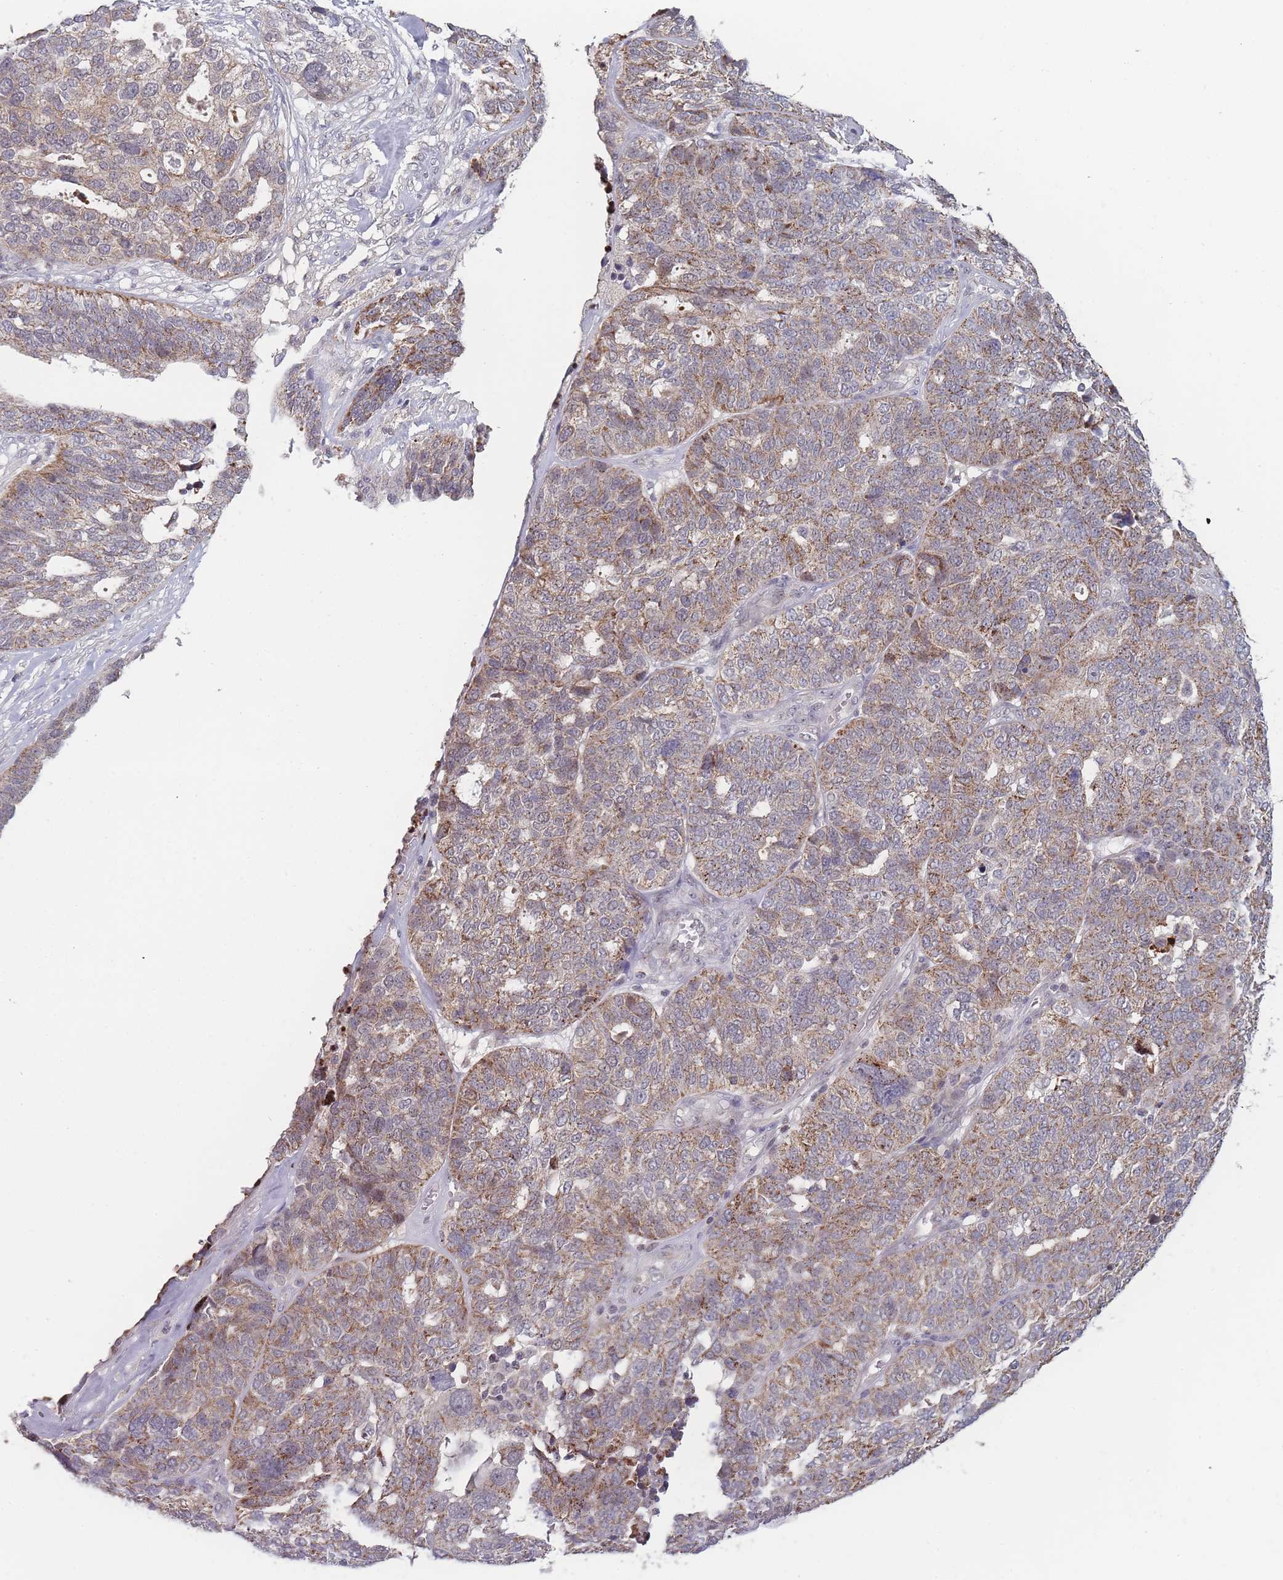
{"staining": {"intensity": "moderate", "quantity": ">75%", "location": "cytoplasmic/membranous"}, "tissue": "ovarian cancer", "cell_type": "Tumor cells", "image_type": "cancer", "snomed": [{"axis": "morphology", "description": "Cystadenocarcinoma, serous, NOS"}, {"axis": "topography", "description": "Ovary"}], "caption": "Ovarian cancer (serous cystadenocarcinoma) tissue exhibits moderate cytoplasmic/membranous staining in about >75% of tumor cells (DAB IHC with brightfield microscopy, high magnification).", "gene": "TMEM232", "patient": {"sex": "female", "age": 59}}